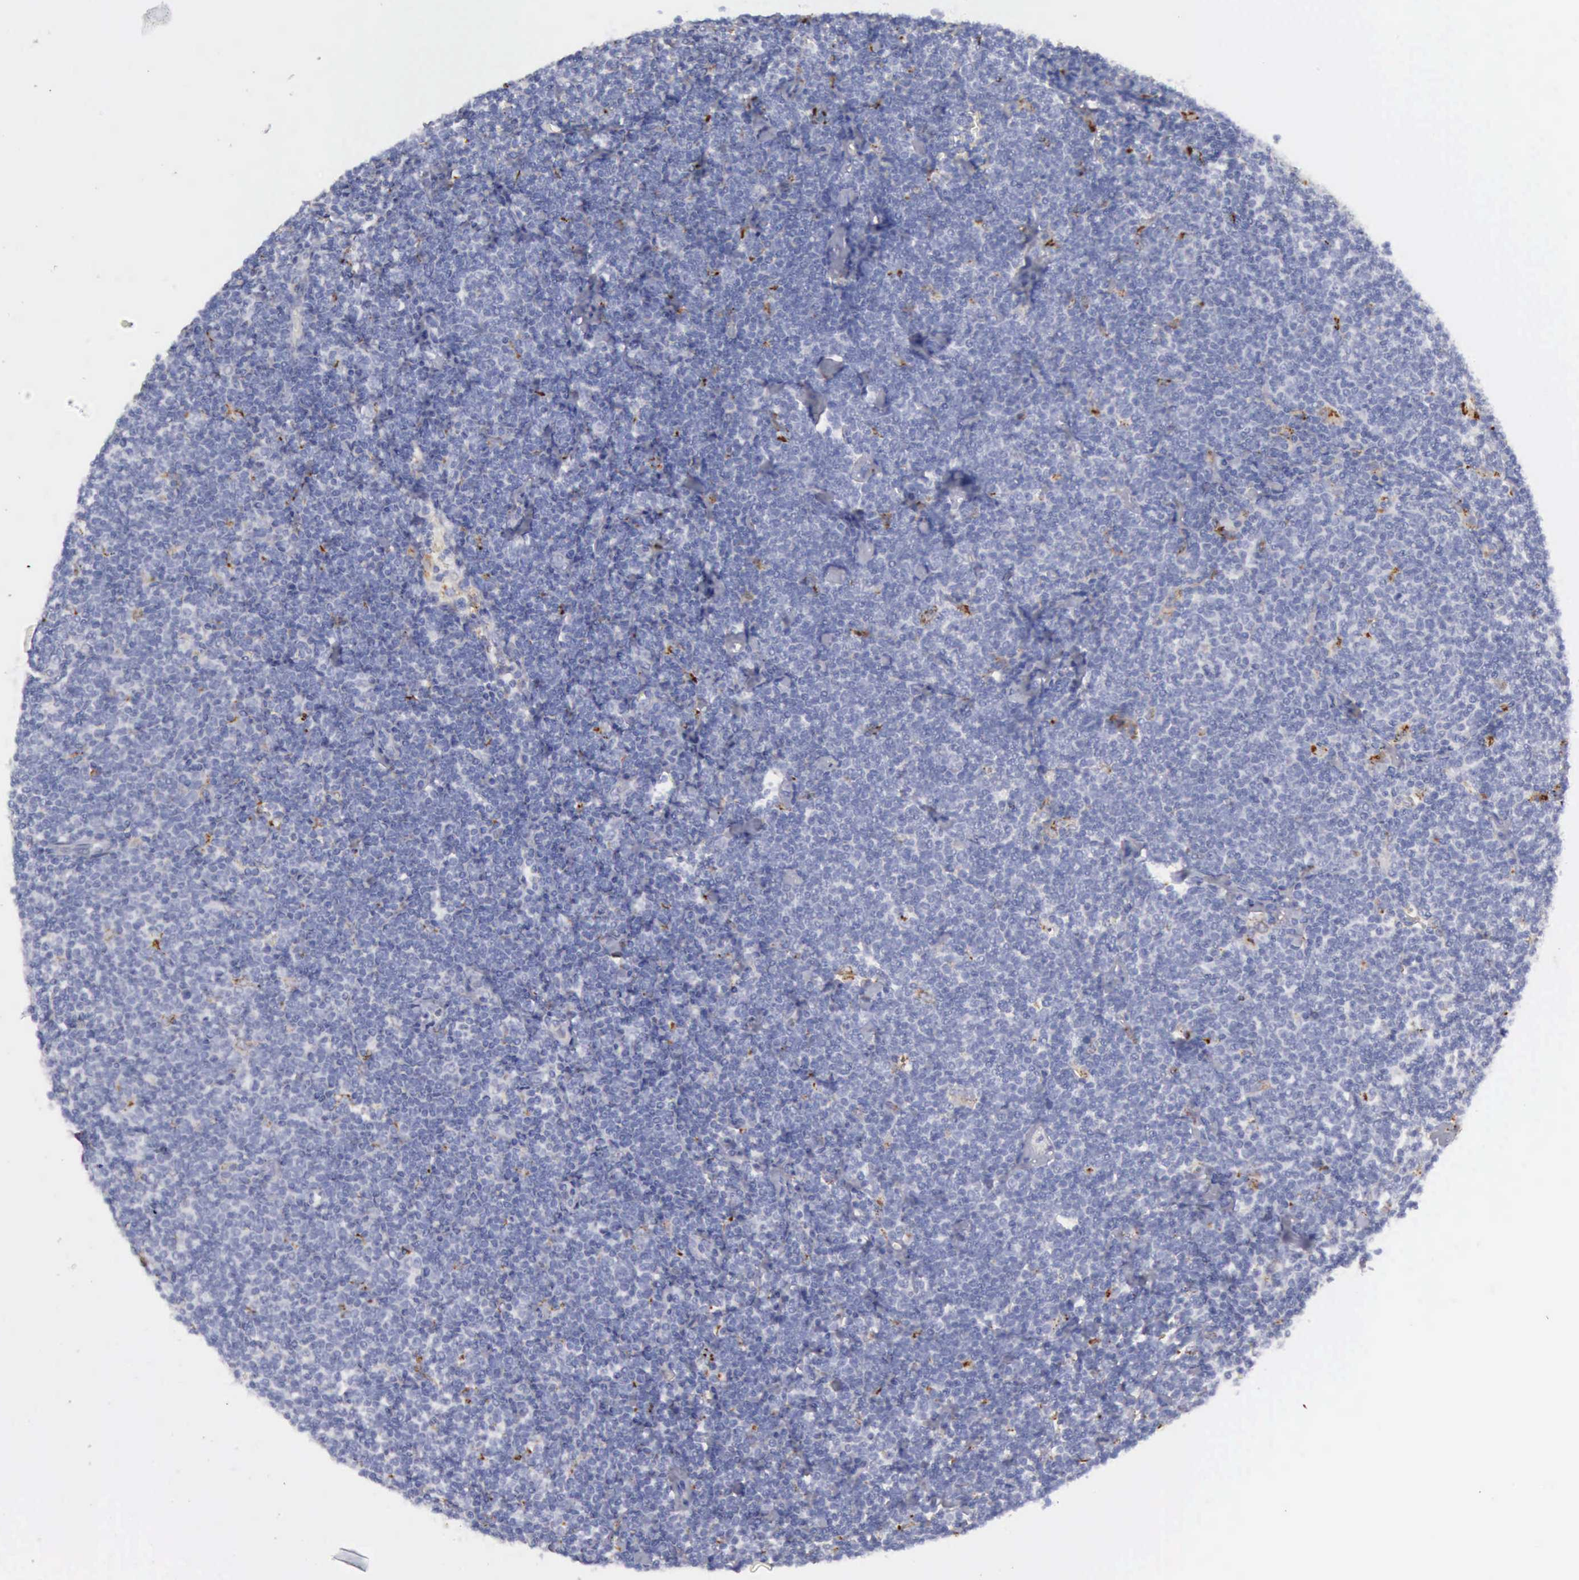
{"staining": {"intensity": "negative", "quantity": "none", "location": "none"}, "tissue": "lymphoma", "cell_type": "Tumor cells", "image_type": "cancer", "snomed": [{"axis": "morphology", "description": "Malignant lymphoma, non-Hodgkin's type, Low grade"}, {"axis": "topography", "description": "Lymph node"}], "caption": "Immunohistochemistry image of neoplastic tissue: human malignant lymphoma, non-Hodgkin's type (low-grade) stained with DAB (3,3'-diaminobenzidine) reveals no significant protein positivity in tumor cells.", "gene": "CTSS", "patient": {"sex": "male", "age": 65}}